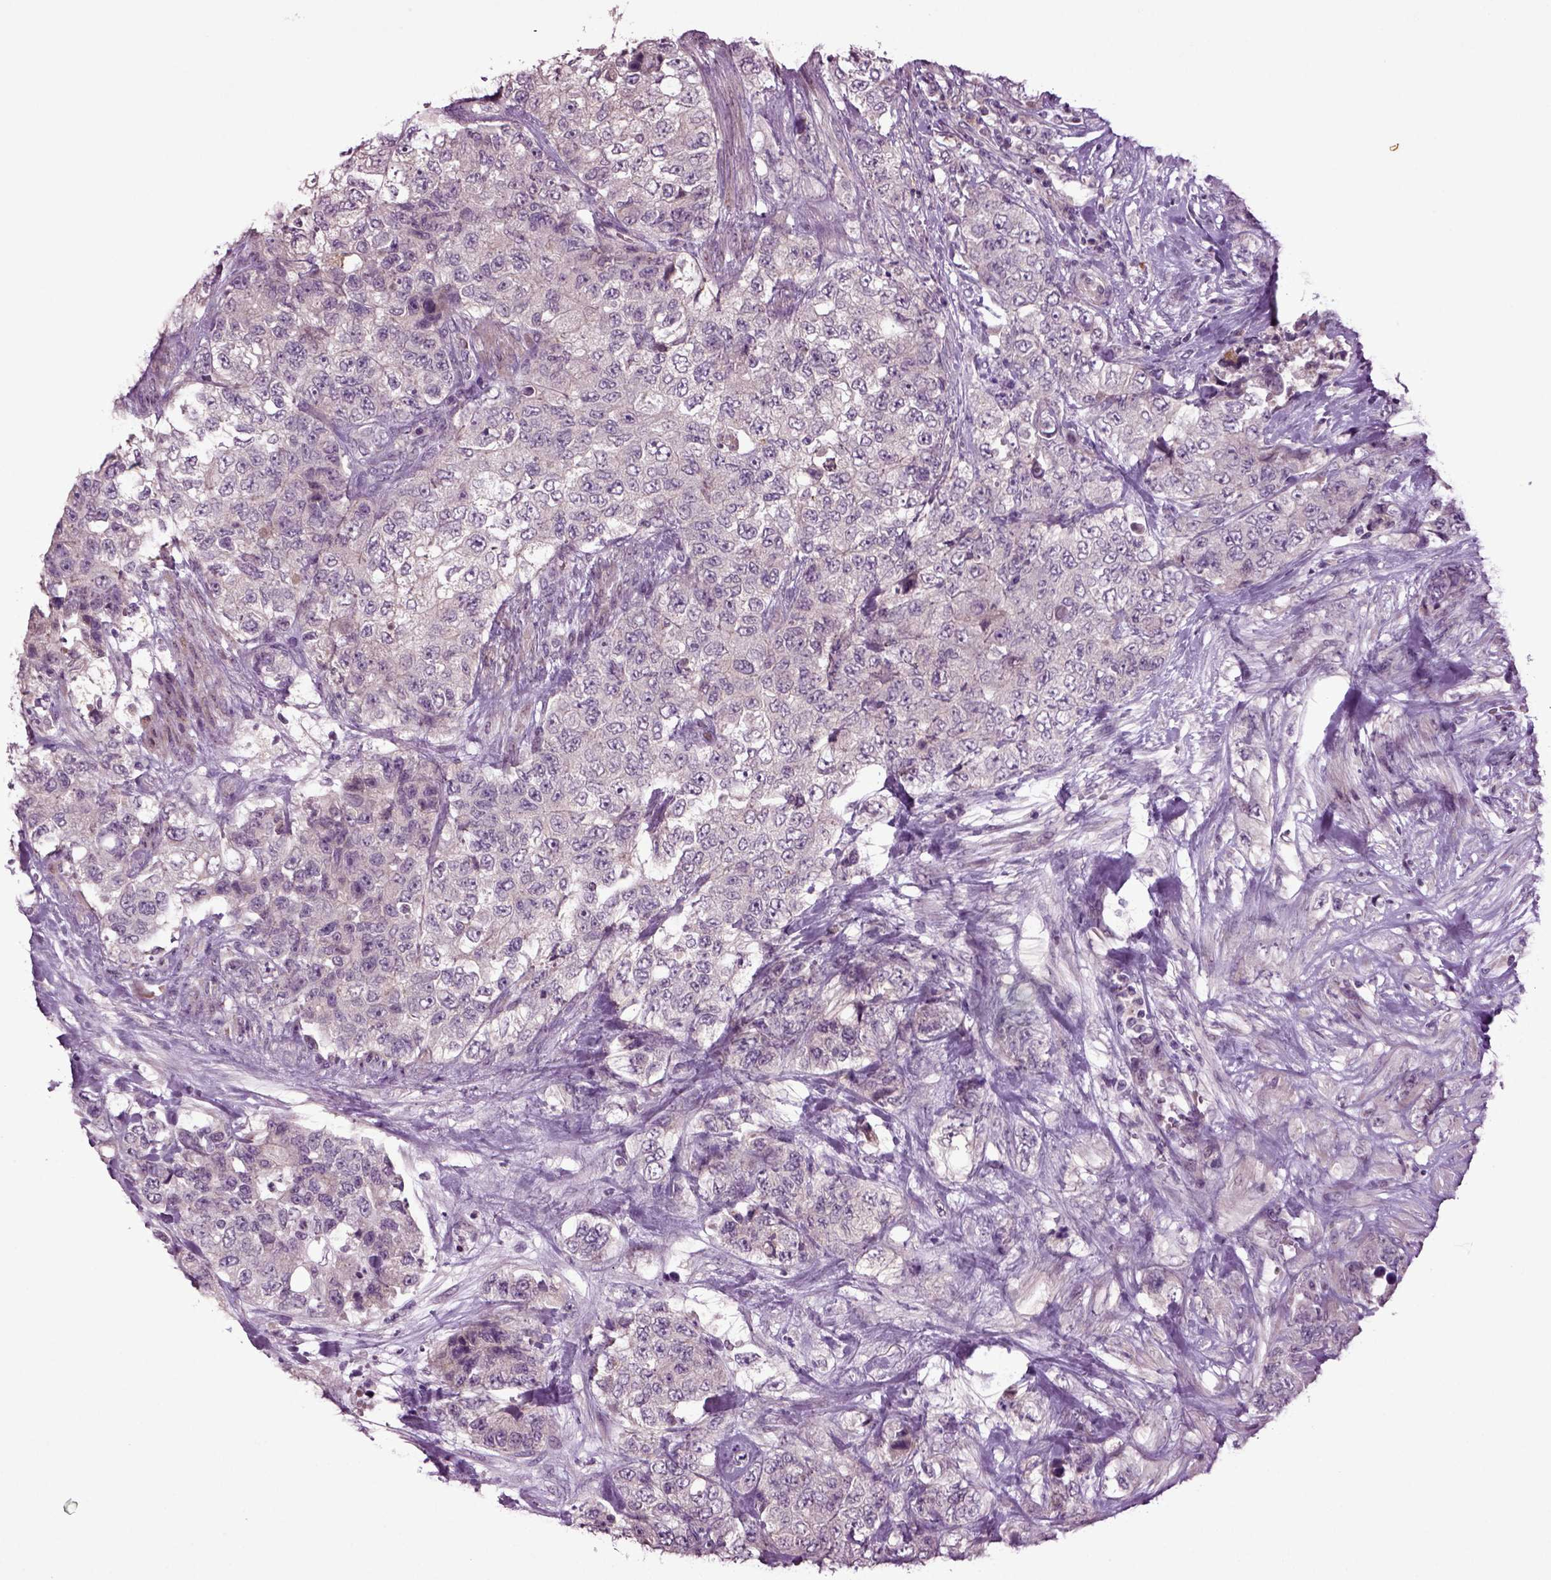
{"staining": {"intensity": "negative", "quantity": "none", "location": "none"}, "tissue": "urothelial cancer", "cell_type": "Tumor cells", "image_type": "cancer", "snomed": [{"axis": "morphology", "description": "Urothelial carcinoma, High grade"}, {"axis": "topography", "description": "Urinary bladder"}], "caption": "Immunohistochemistry photomicrograph of human urothelial cancer stained for a protein (brown), which demonstrates no positivity in tumor cells.", "gene": "SLC17A6", "patient": {"sex": "female", "age": 78}}